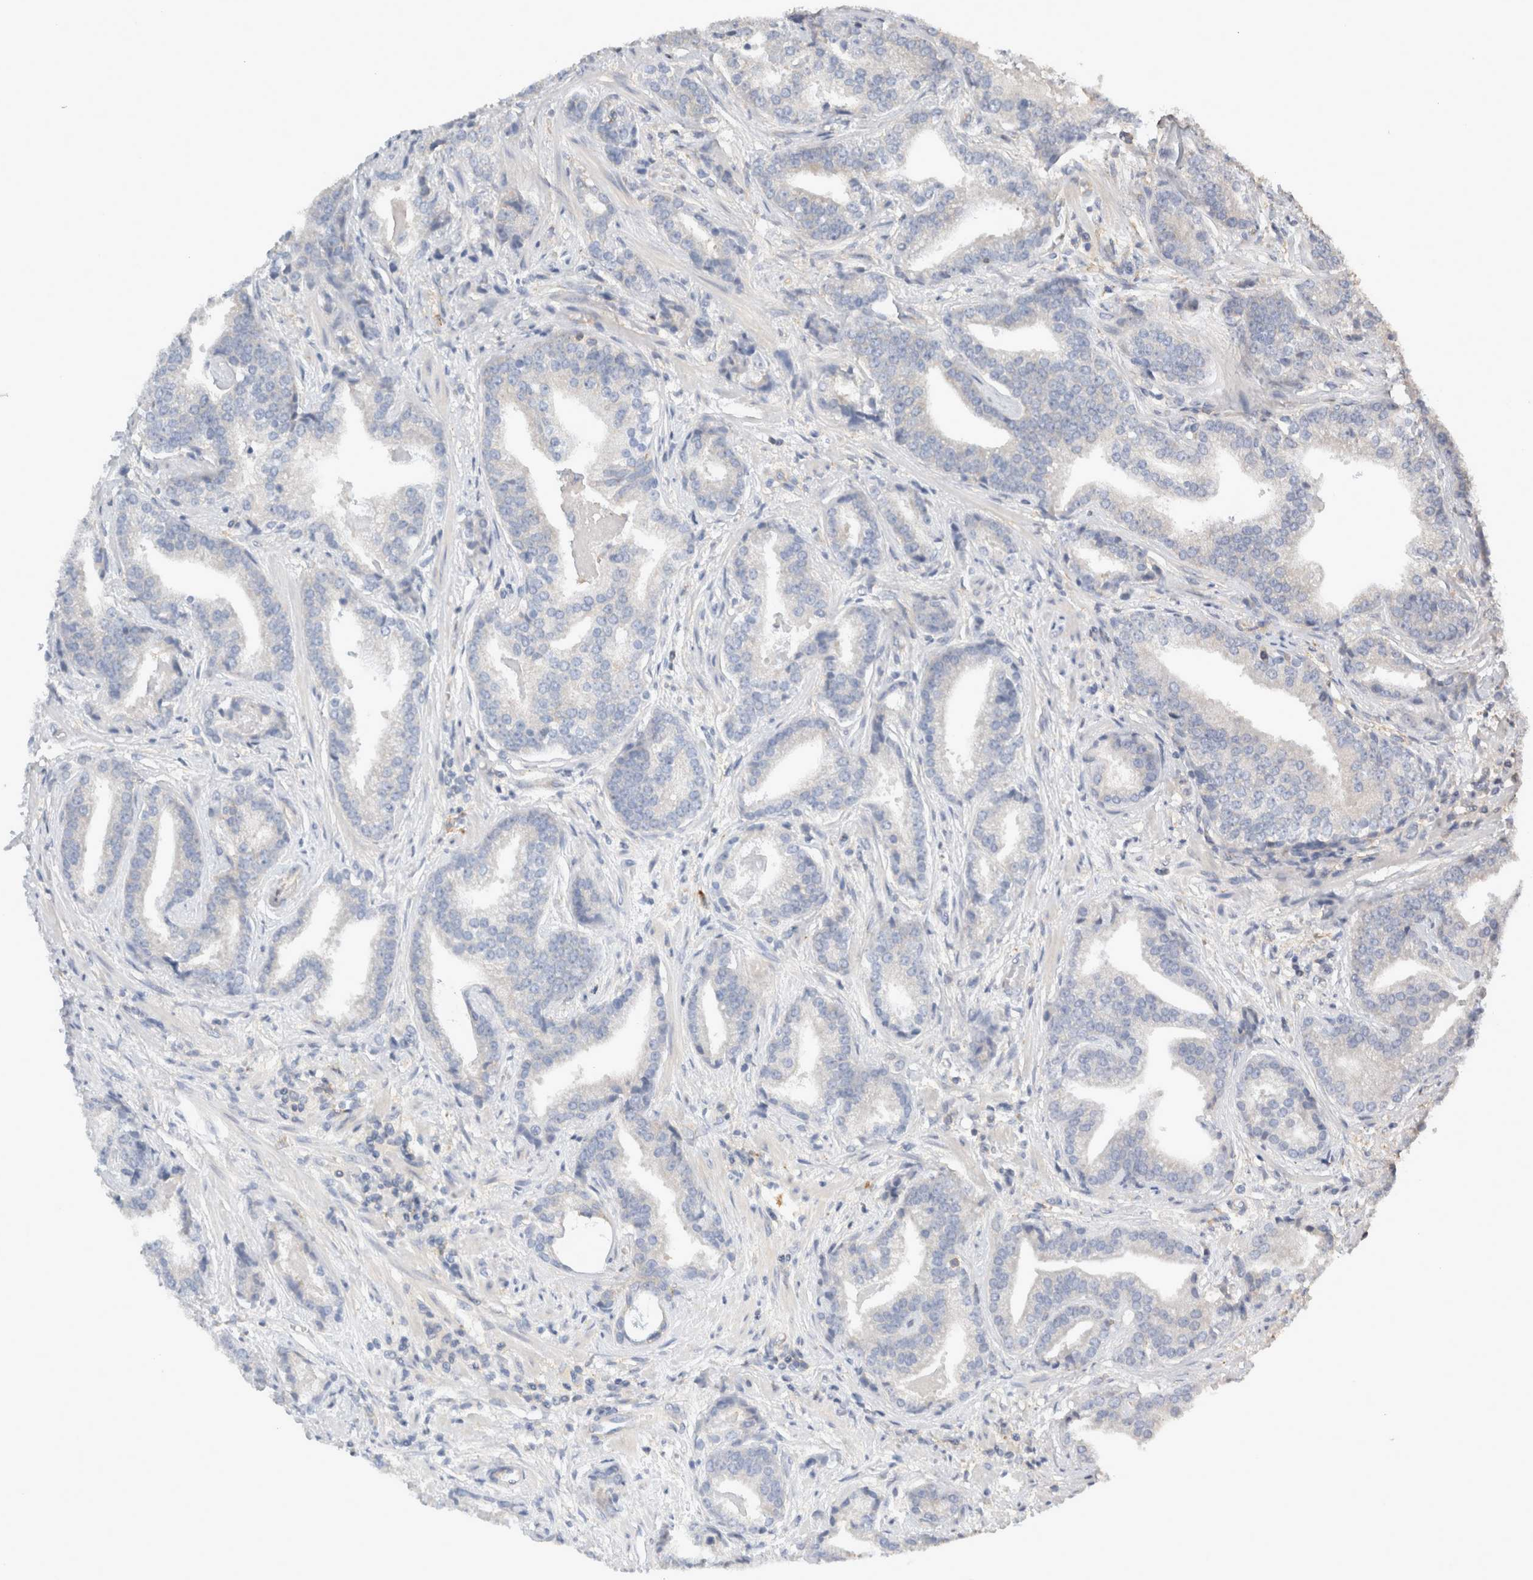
{"staining": {"intensity": "negative", "quantity": "none", "location": "none"}, "tissue": "prostate cancer", "cell_type": "Tumor cells", "image_type": "cancer", "snomed": [{"axis": "morphology", "description": "Adenocarcinoma, Low grade"}, {"axis": "topography", "description": "Prostate"}], "caption": "High power microscopy micrograph of an IHC photomicrograph of low-grade adenocarcinoma (prostate), revealing no significant expression in tumor cells. The staining is performed using DAB brown chromogen with nuclei counter-stained in using hematoxylin.", "gene": "EIF4G3", "patient": {"sex": "male", "age": 67}}